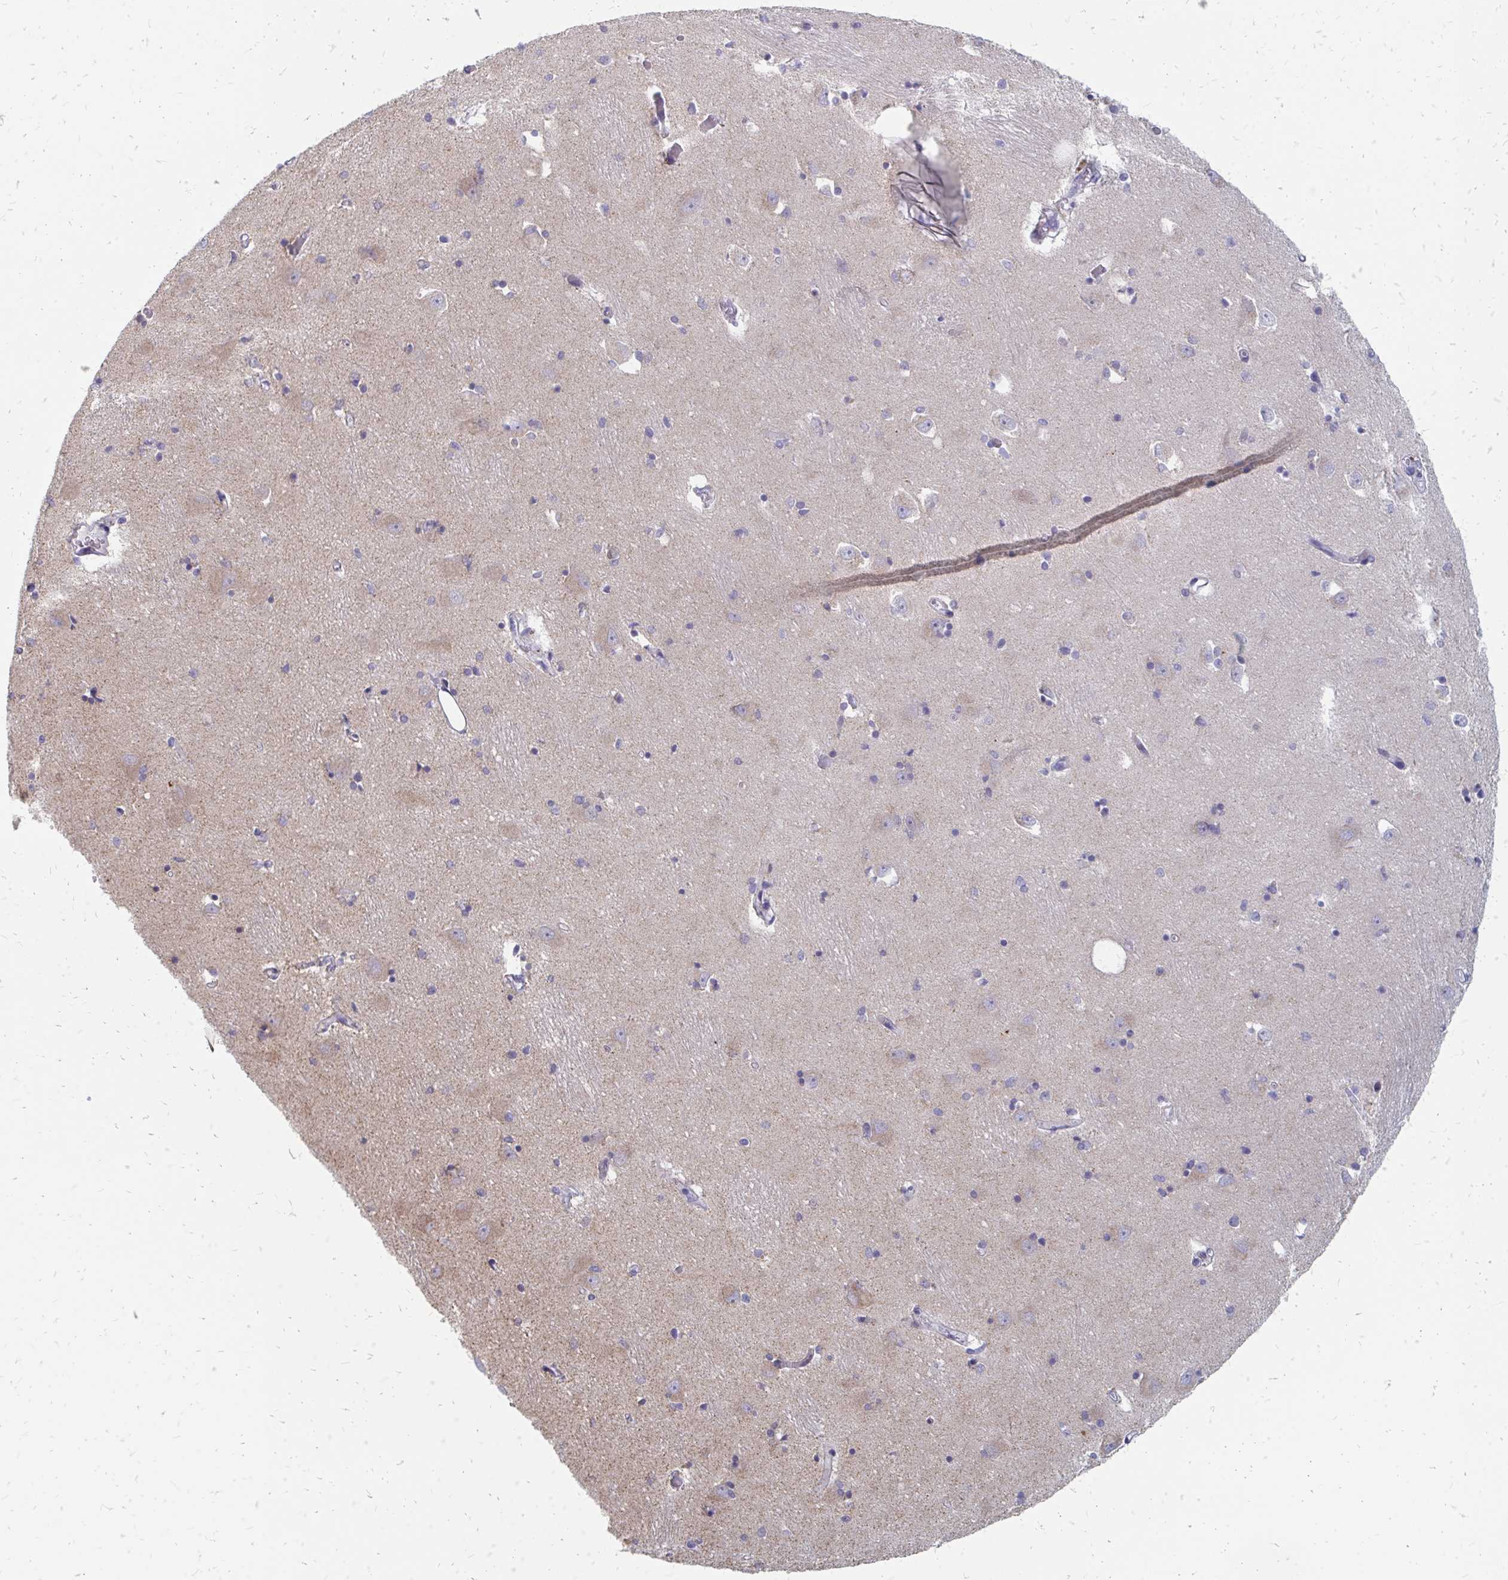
{"staining": {"intensity": "negative", "quantity": "none", "location": "none"}, "tissue": "caudate", "cell_type": "Glial cells", "image_type": "normal", "snomed": [{"axis": "morphology", "description": "Normal tissue, NOS"}, {"axis": "topography", "description": "Lateral ventricle wall"}, {"axis": "topography", "description": "Hippocampus"}], "caption": "Immunohistochemistry histopathology image of benign human caudate stained for a protein (brown), which exhibits no expression in glial cells.", "gene": "OR10V1", "patient": {"sex": "female", "age": 63}}